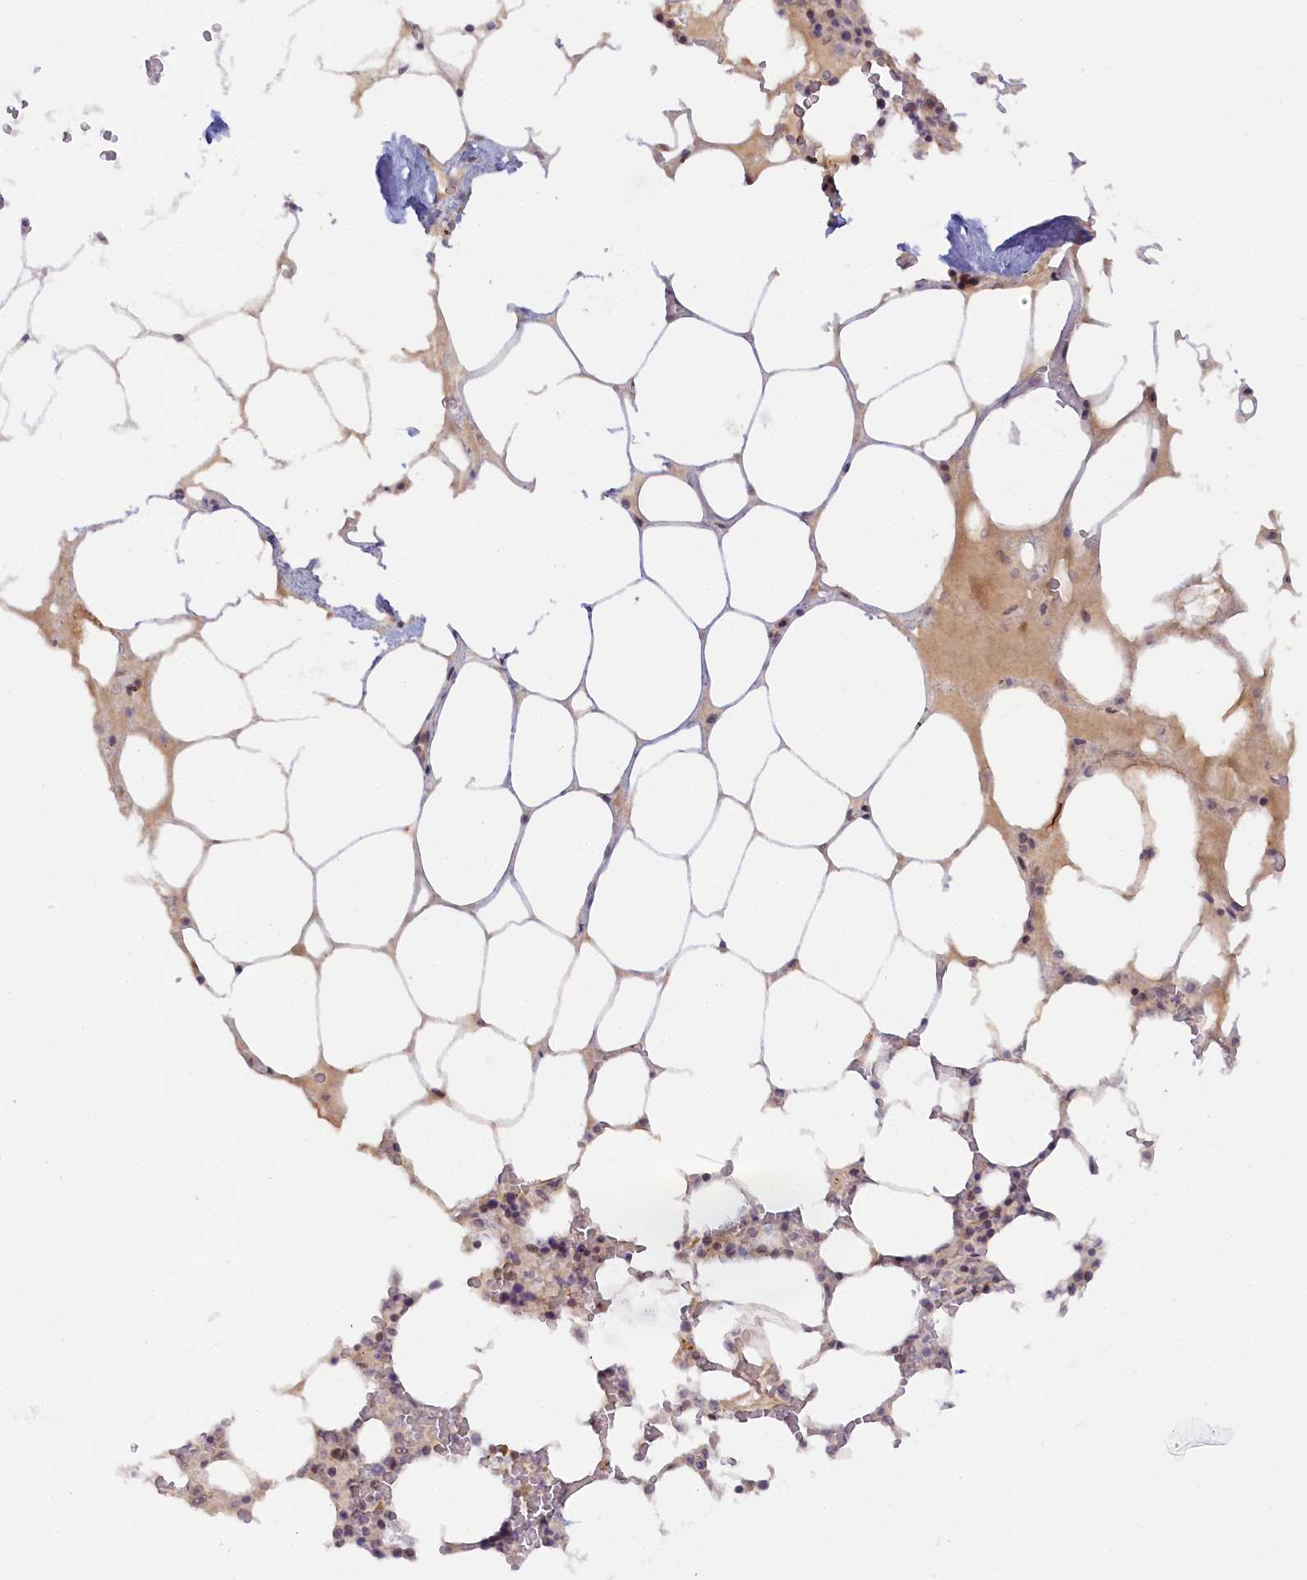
{"staining": {"intensity": "weak", "quantity": "25%-75%", "location": "nuclear"}, "tissue": "bone marrow", "cell_type": "Hematopoietic cells", "image_type": "normal", "snomed": [{"axis": "morphology", "description": "Normal tissue, NOS"}, {"axis": "topography", "description": "Bone marrow"}], "caption": "A photomicrograph of bone marrow stained for a protein reveals weak nuclear brown staining in hematopoietic cells.", "gene": "SEC31B", "patient": {"sex": "male", "age": 64}}